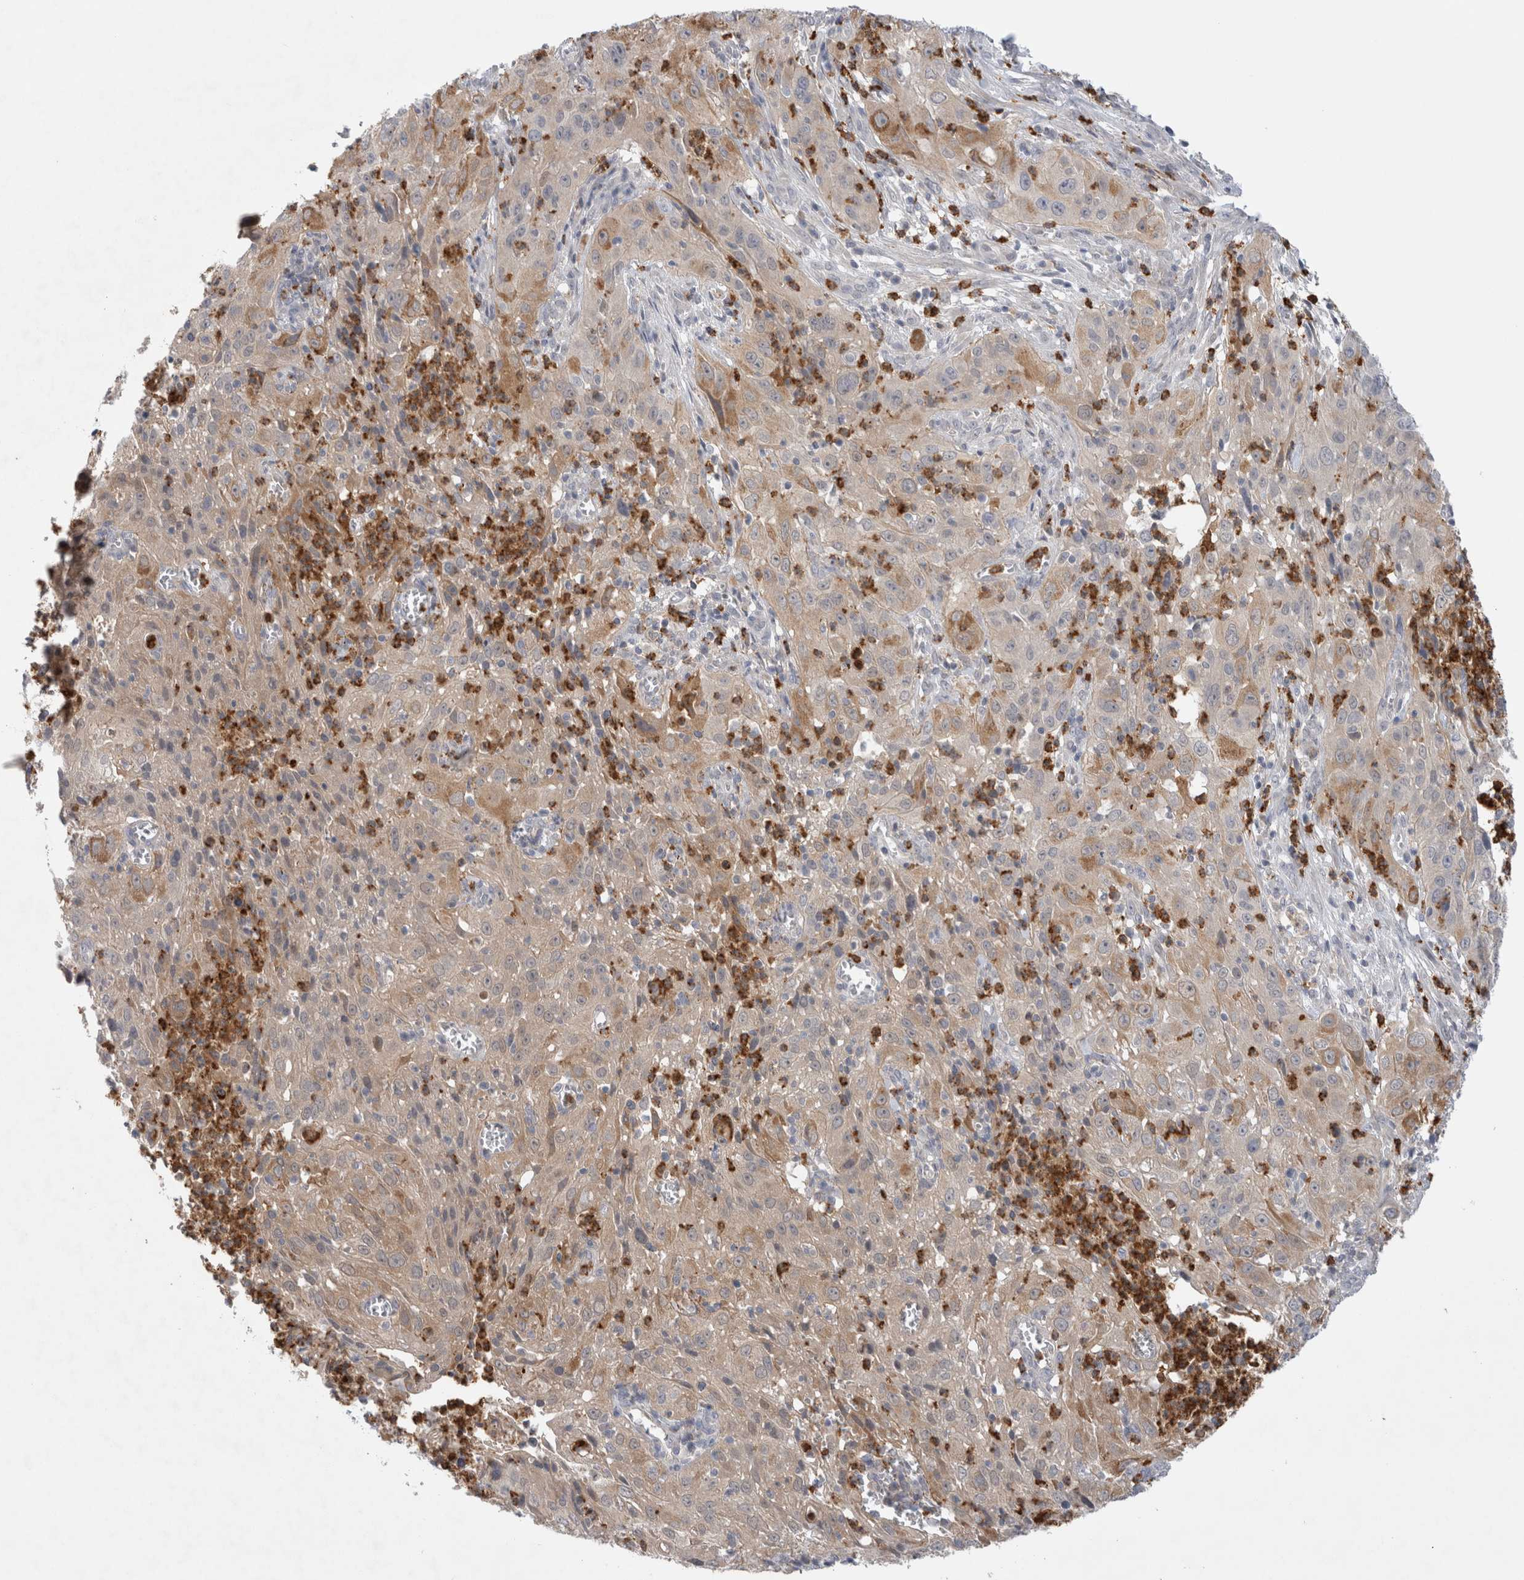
{"staining": {"intensity": "moderate", "quantity": "<25%", "location": "cytoplasmic/membranous"}, "tissue": "cervical cancer", "cell_type": "Tumor cells", "image_type": "cancer", "snomed": [{"axis": "morphology", "description": "Squamous cell carcinoma, NOS"}, {"axis": "topography", "description": "Cervix"}], "caption": "A brown stain shows moderate cytoplasmic/membranous positivity of a protein in cervical squamous cell carcinoma tumor cells.", "gene": "GSDMB", "patient": {"sex": "female", "age": 32}}